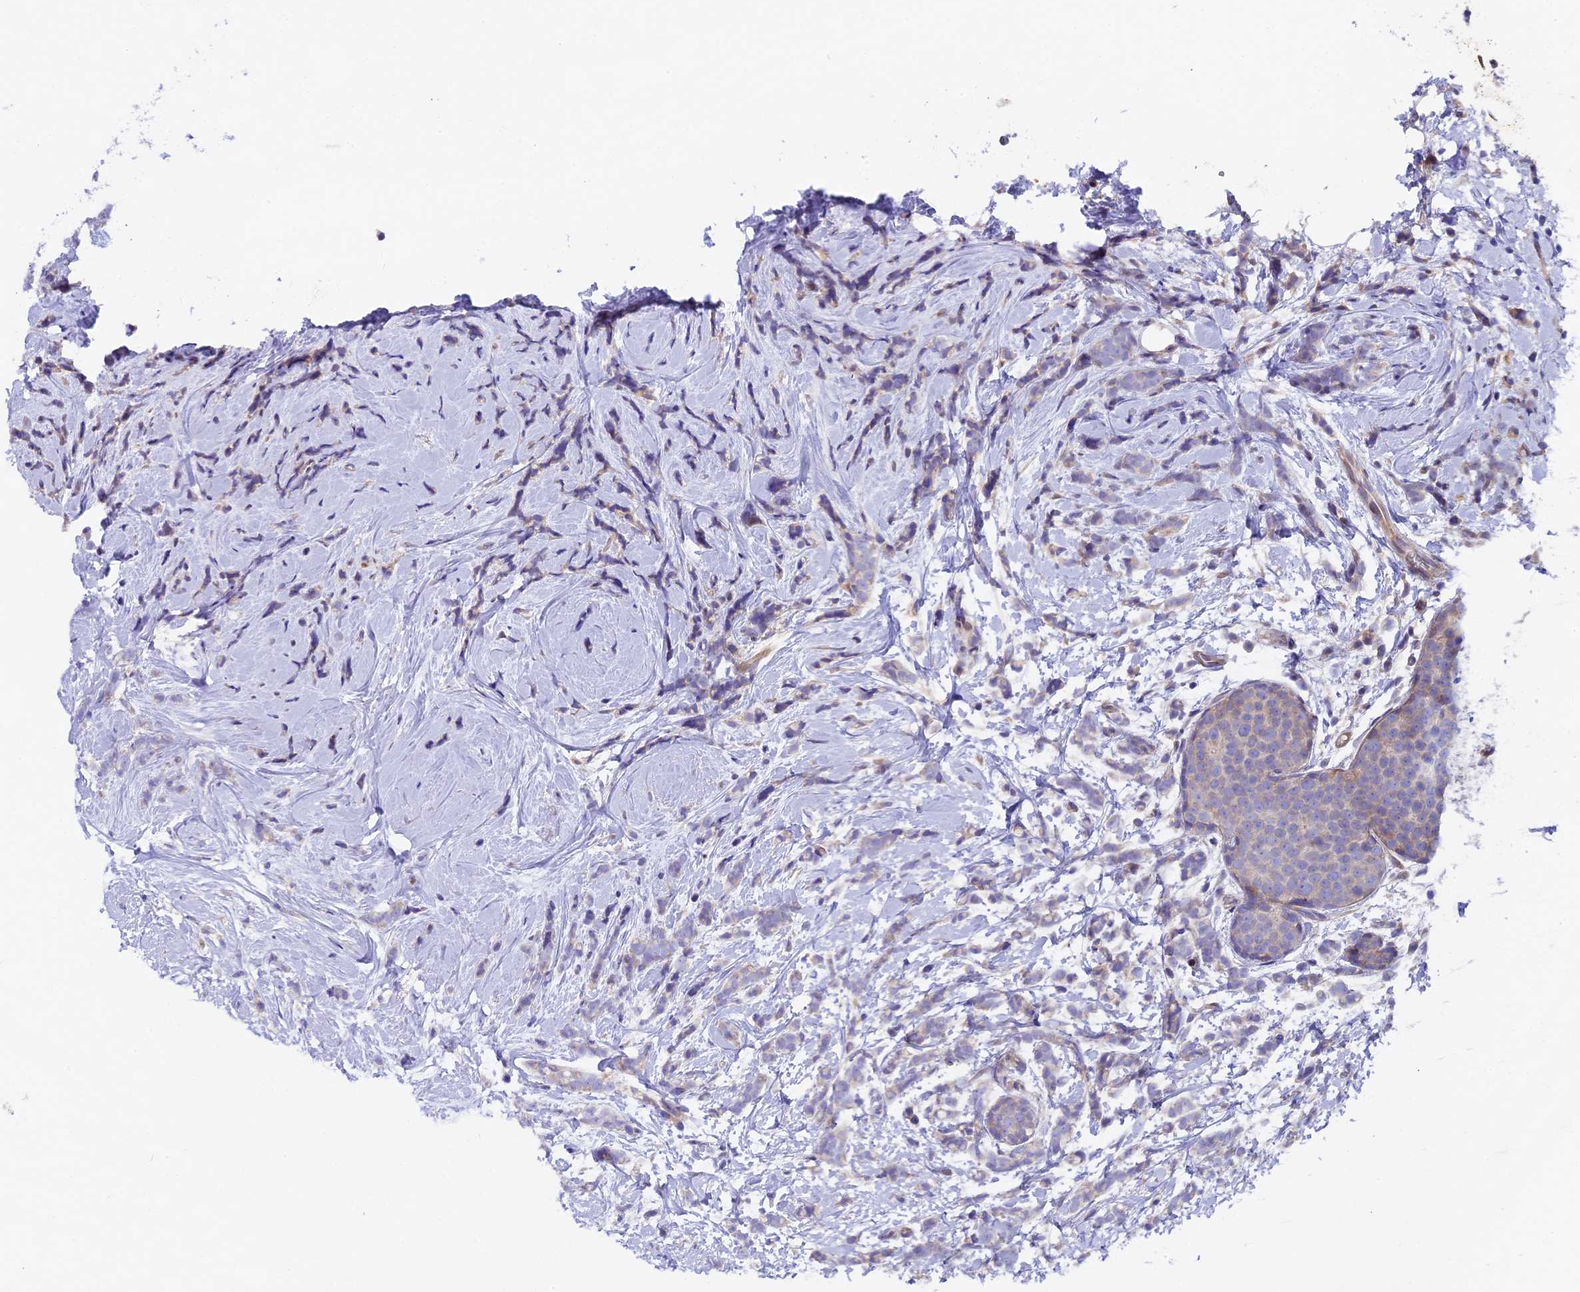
{"staining": {"intensity": "weak", "quantity": "<25%", "location": "cytoplasmic/membranous"}, "tissue": "breast cancer", "cell_type": "Tumor cells", "image_type": "cancer", "snomed": [{"axis": "morphology", "description": "Lobular carcinoma"}, {"axis": "topography", "description": "Breast"}], "caption": "A high-resolution micrograph shows immunohistochemistry (IHC) staining of lobular carcinoma (breast), which exhibits no significant expression in tumor cells. The staining is performed using DAB (3,3'-diaminobenzidine) brown chromogen with nuclei counter-stained in using hematoxylin.", "gene": "PIGU", "patient": {"sex": "female", "age": 58}}